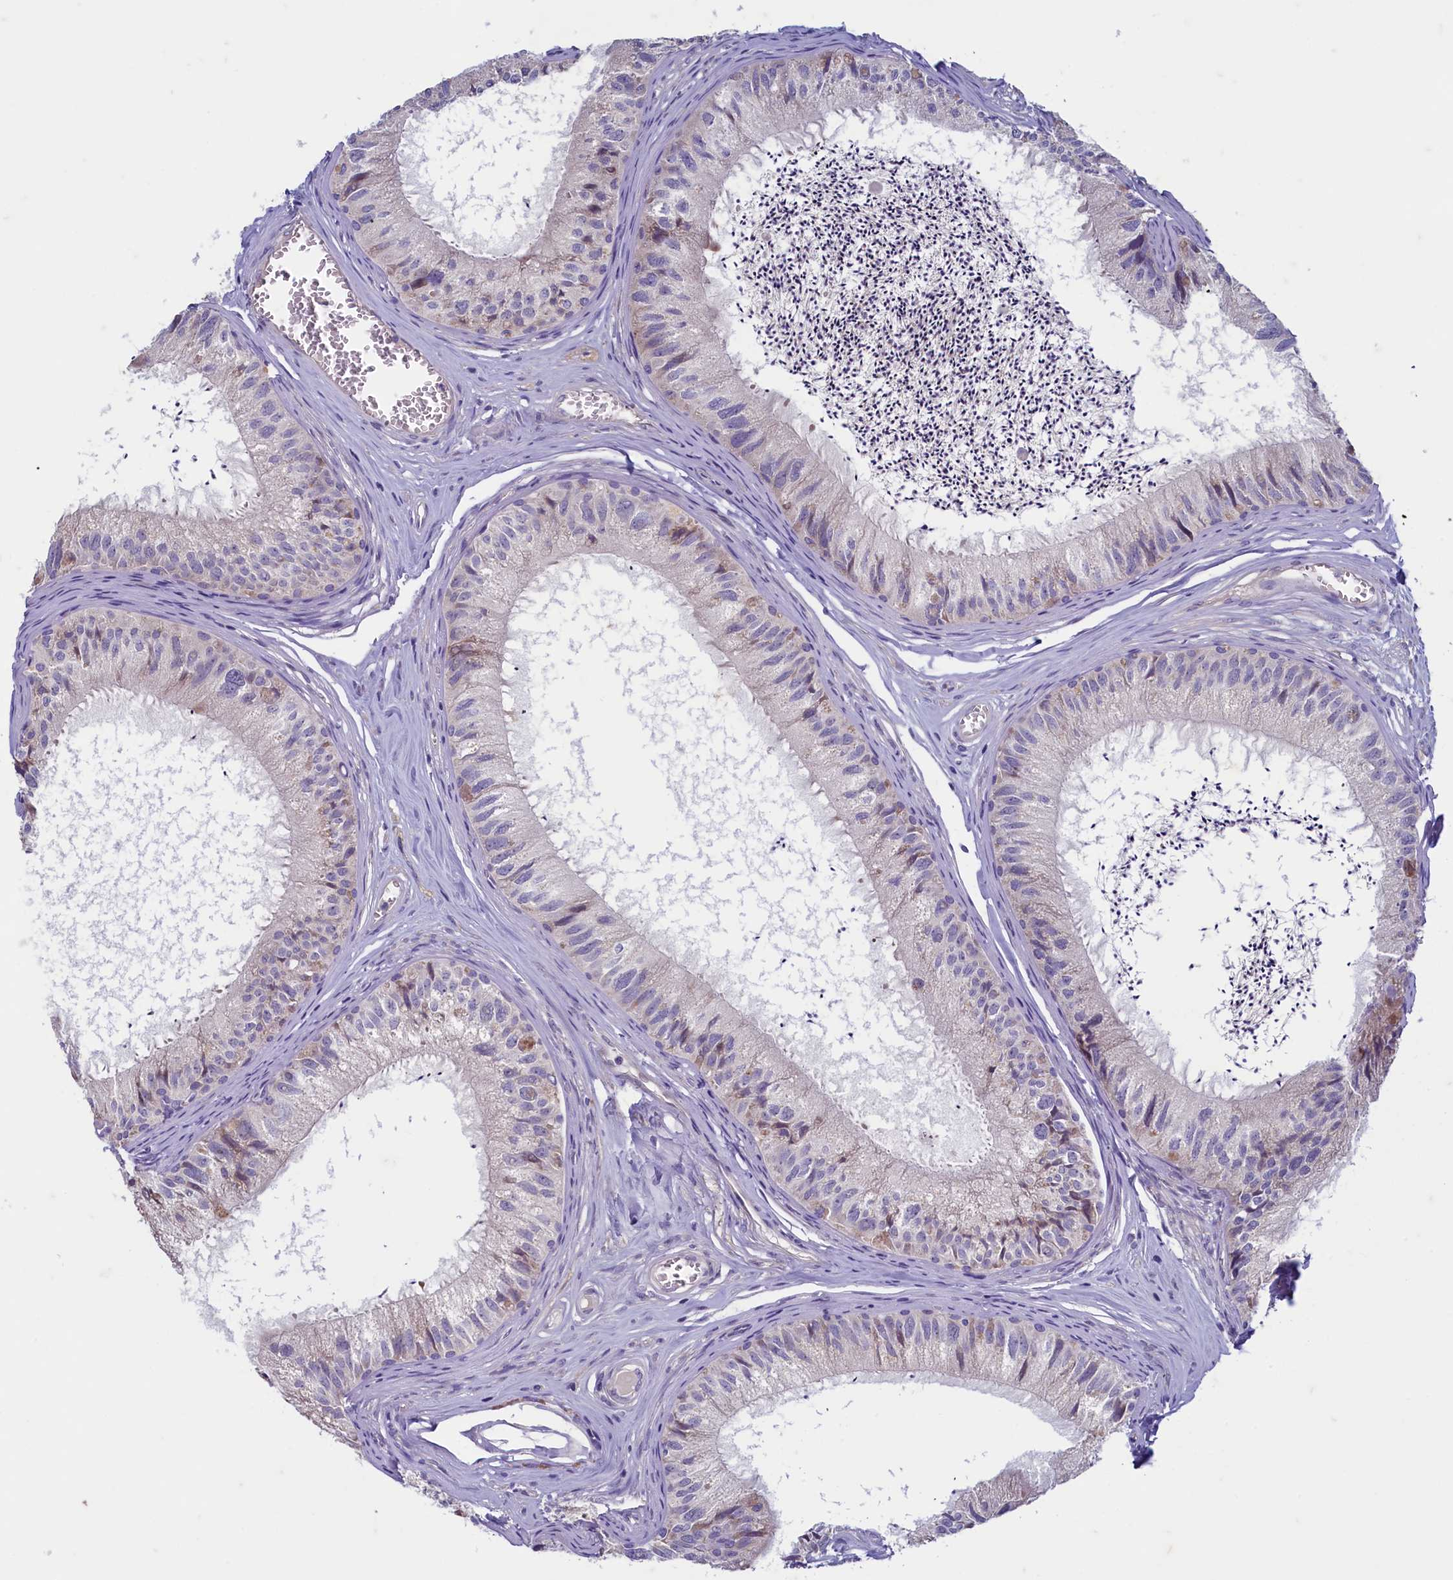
{"staining": {"intensity": "weak", "quantity": "<25%", "location": "cytoplasmic/membranous"}, "tissue": "epididymis", "cell_type": "Glandular cells", "image_type": "normal", "snomed": [{"axis": "morphology", "description": "Normal tissue, NOS"}, {"axis": "topography", "description": "Epididymis"}], "caption": "DAB (3,3'-diaminobenzidine) immunohistochemical staining of benign epididymis reveals no significant positivity in glandular cells. (Brightfield microscopy of DAB IHC at high magnification).", "gene": "MAP1LC3A", "patient": {"sex": "male", "age": 79}}